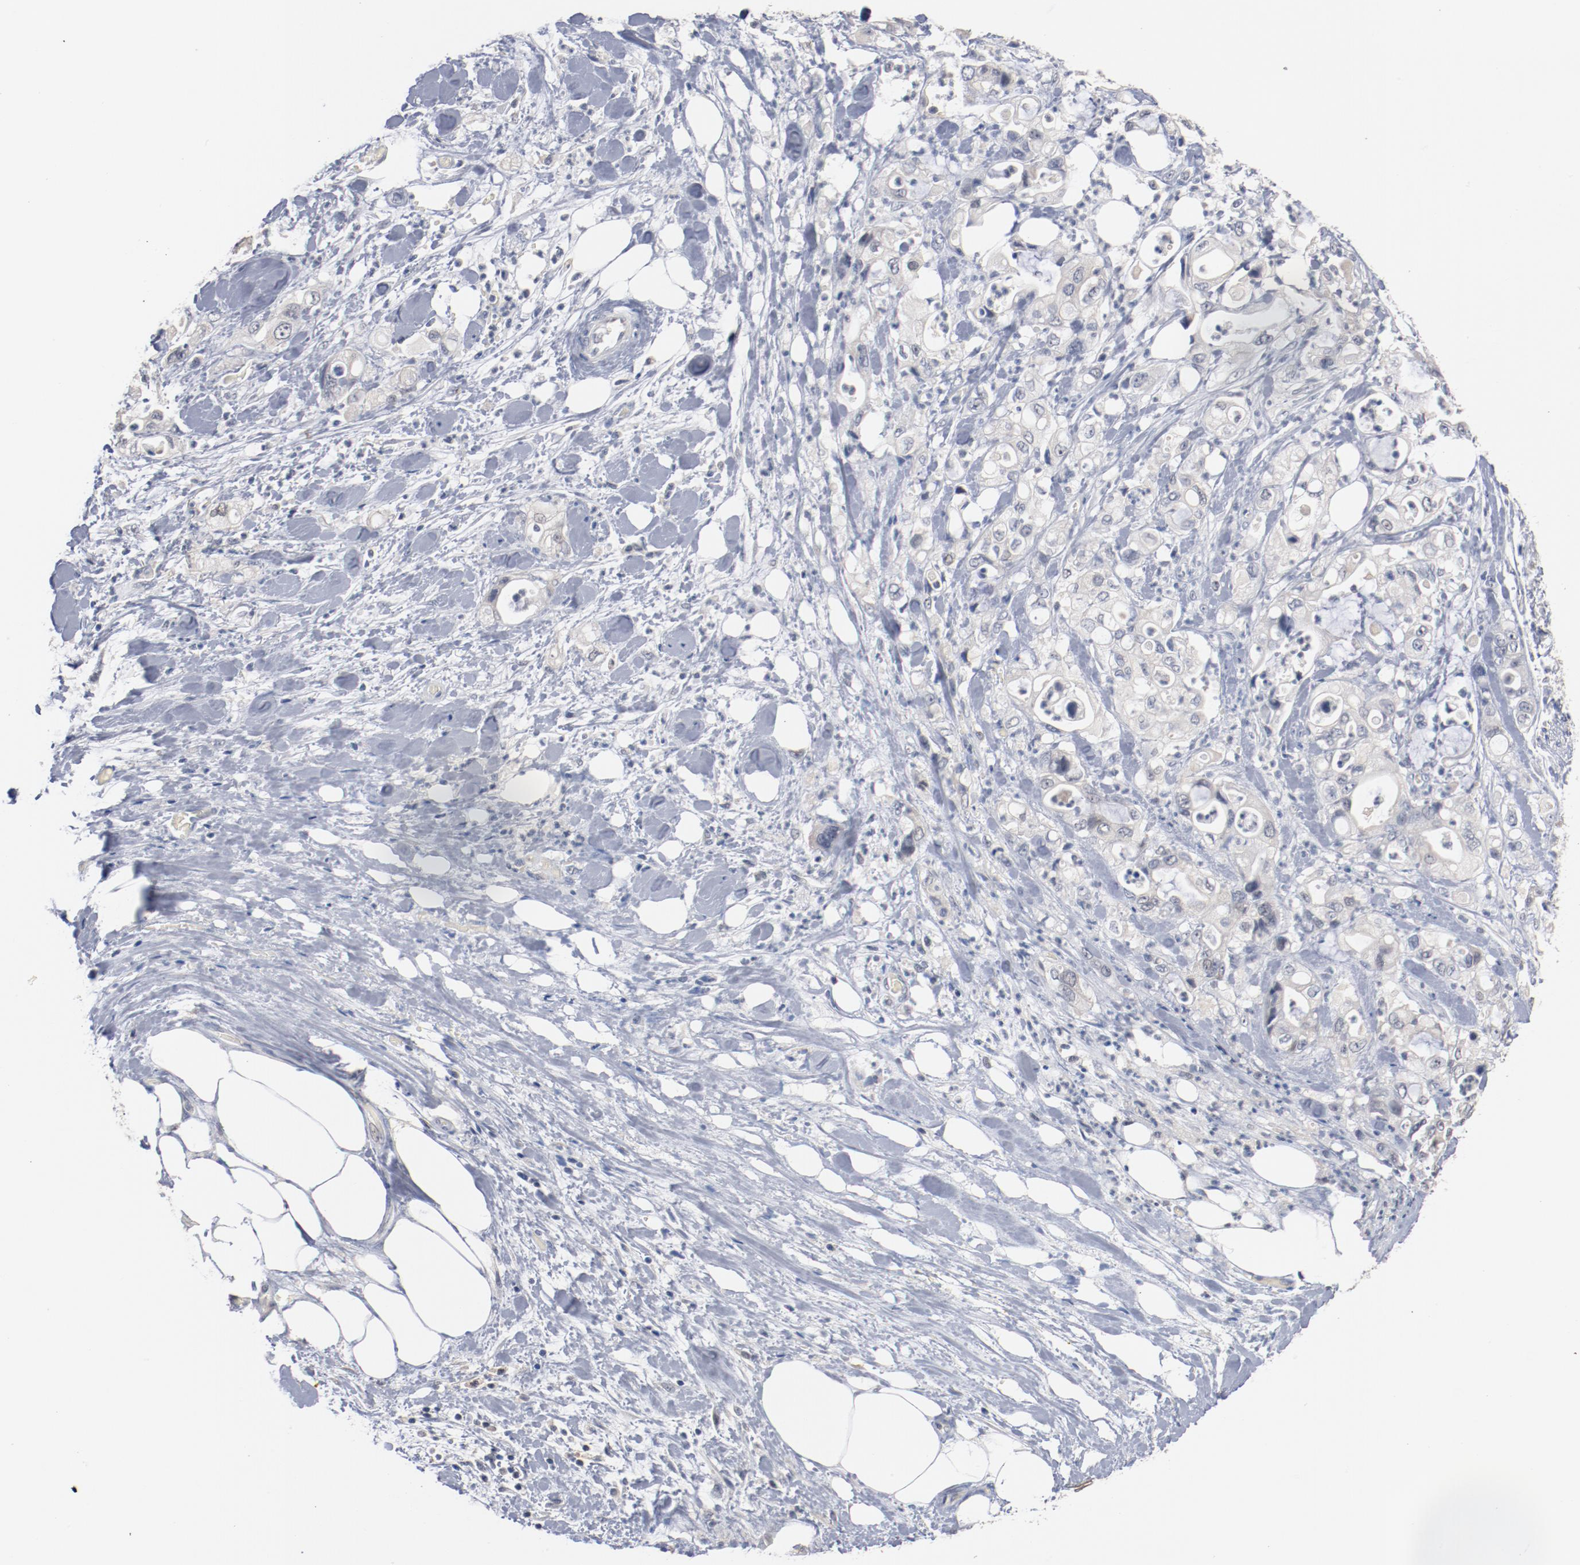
{"staining": {"intensity": "negative", "quantity": "none", "location": "none"}, "tissue": "pancreatic cancer", "cell_type": "Tumor cells", "image_type": "cancer", "snomed": [{"axis": "morphology", "description": "Adenocarcinoma, NOS"}, {"axis": "topography", "description": "Pancreas"}], "caption": "DAB (3,3'-diaminobenzidine) immunohistochemical staining of pancreatic adenocarcinoma reveals no significant positivity in tumor cells.", "gene": "ERICH1", "patient": {"sex": "male", "age": 70}}